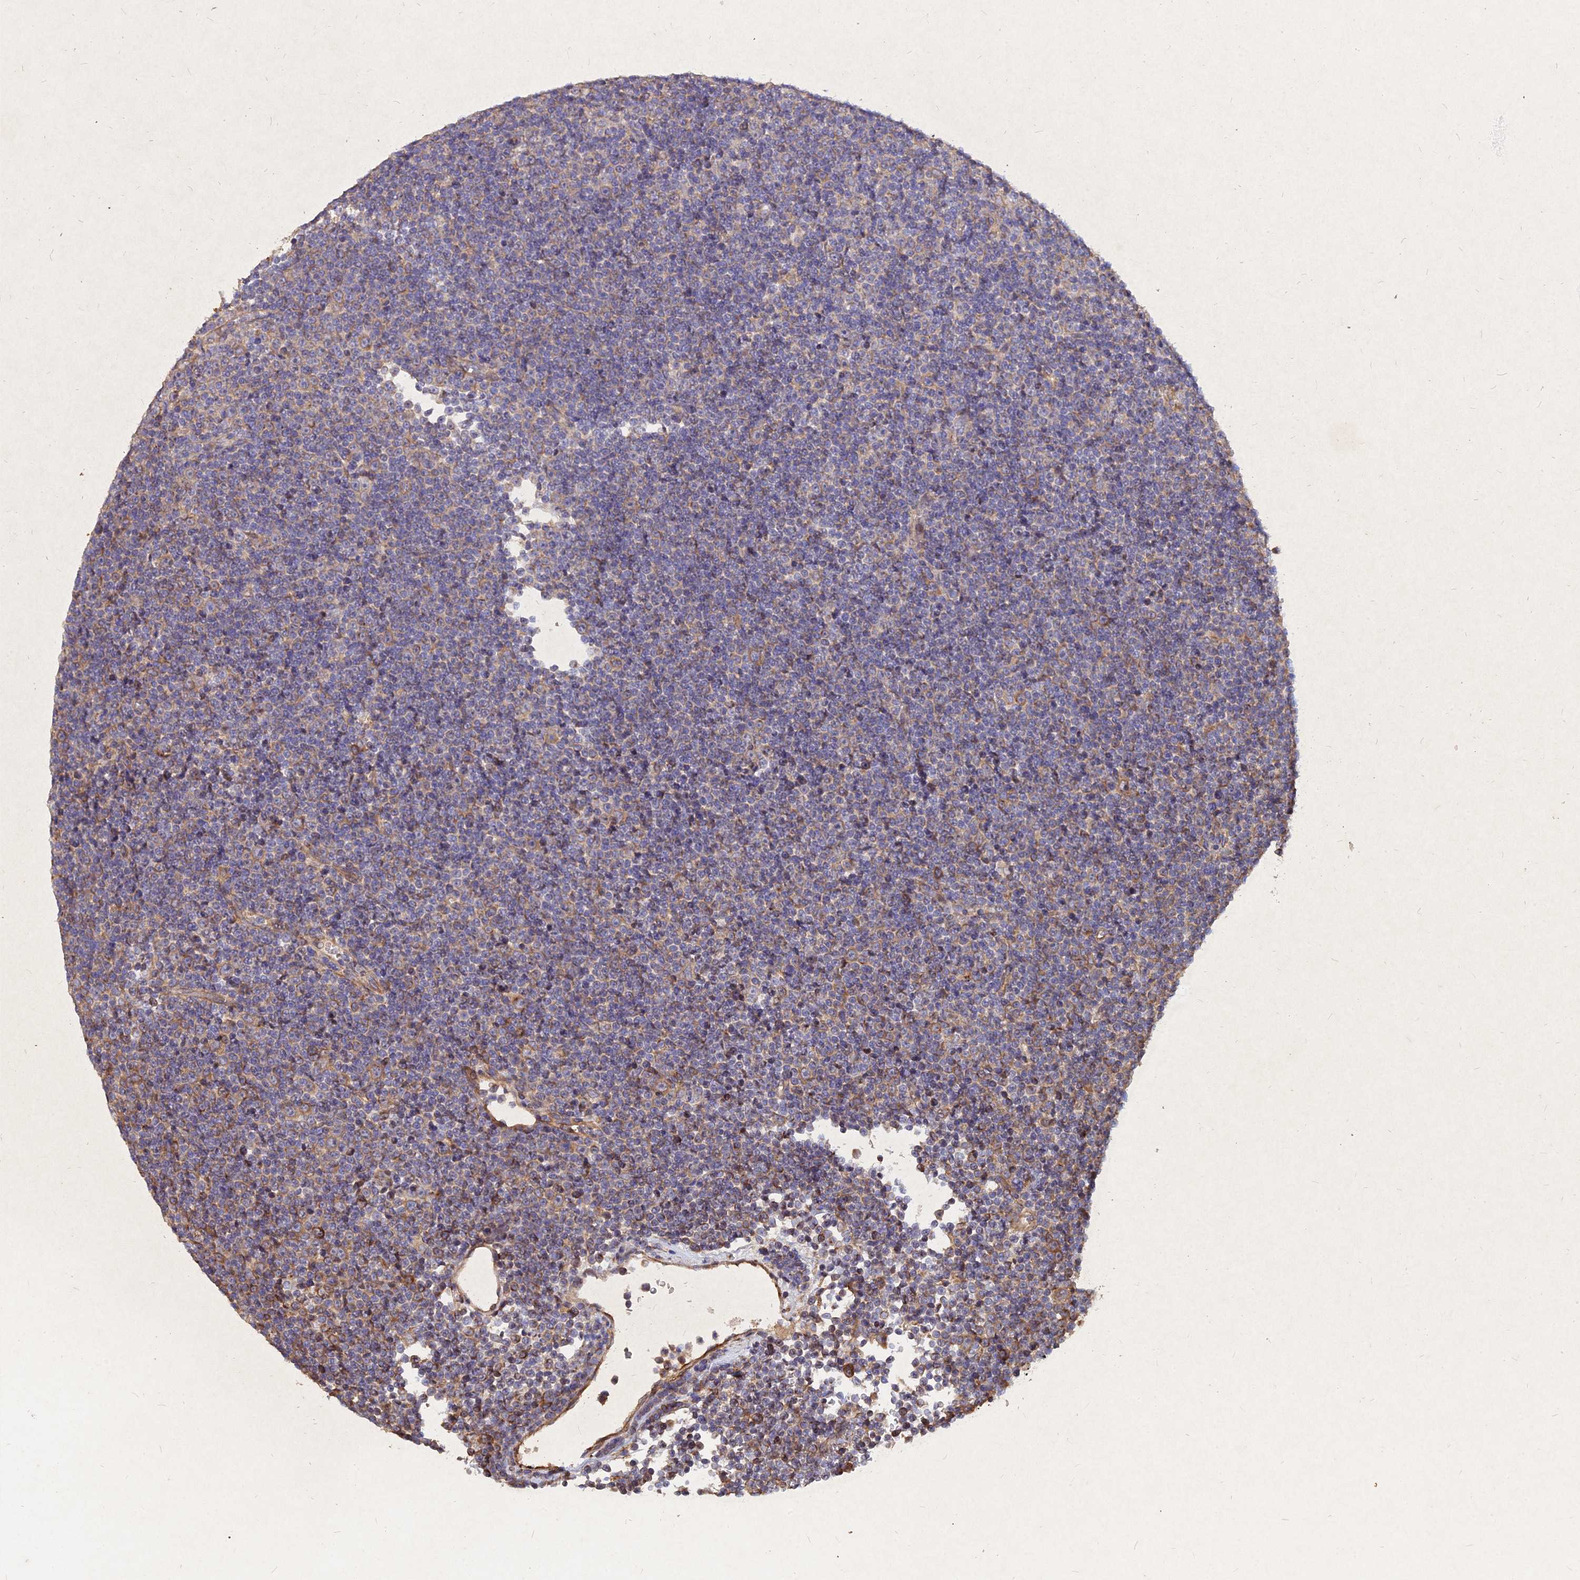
{"staining": {"intensity": "moderate", "quantity": "<25%", "location": "cytoplasmic/membranous"}, "tissue": "lymphoma", "cell_type": "Tumor cells", "image_type": "cancer", "snomed": [{"axis": "morphology", "description": "Malignant lymphoma, non-Hodgkin's type, Low grade"}, {"axis": "topography", "description": "Lymph node"}], "caption": "An immunohistochemistry (IHC) histopathology image of tumor tissue is shown. Protein staining in brown labels moderate cytoplasmic/membranous positivity in lymphoma within tumor cells.", "gene": "SKA1", "patient": {"sex": "female", "age": 67}}